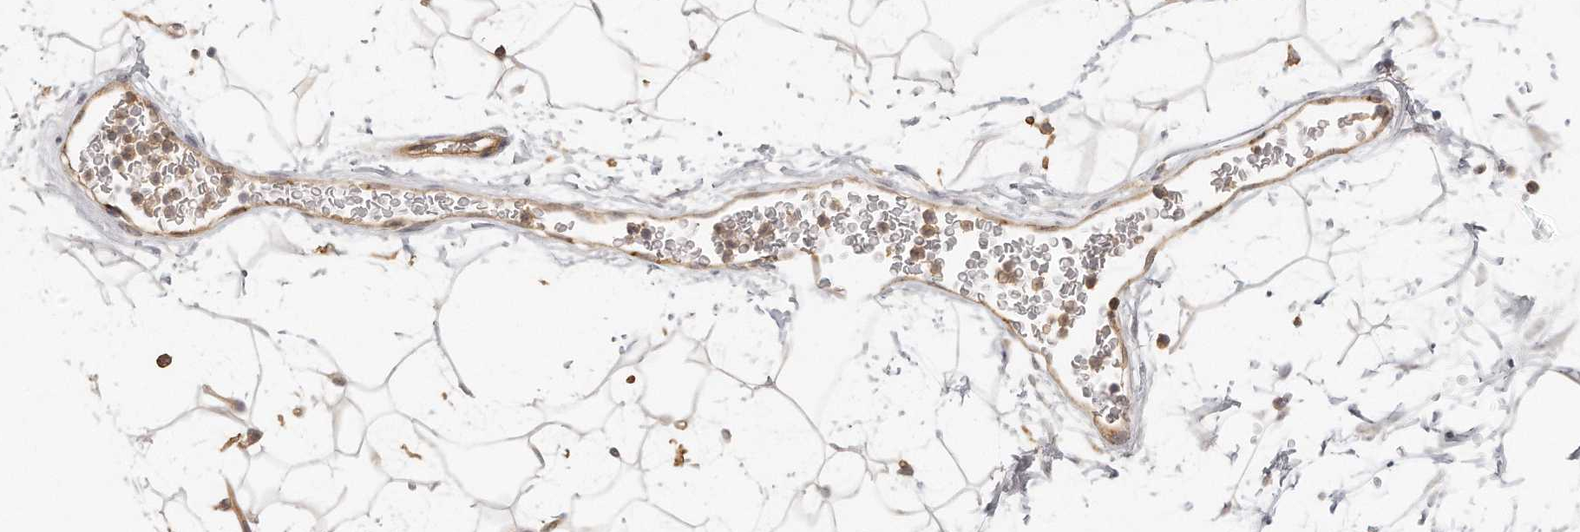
{"staining": {"intensity": "negative", "quantity": "none", "location": "none"}, "tissue": "adipose tissue", "cell_type": "Adipocytes", "image_type": "normal", "snomed": [{"axis": "morphology", "description": "Normal tissue, NOS"}, {"axis": "topography", "description": "Soft tissue"}], "caption": "High power microscopy photomicrograph of an immunohistochemistry micrograph of normal adipose tissue, revealing no significant staining in adipocytes.", "gene": "MTERF4", "patient": {"sex": "male", "age": 72}}